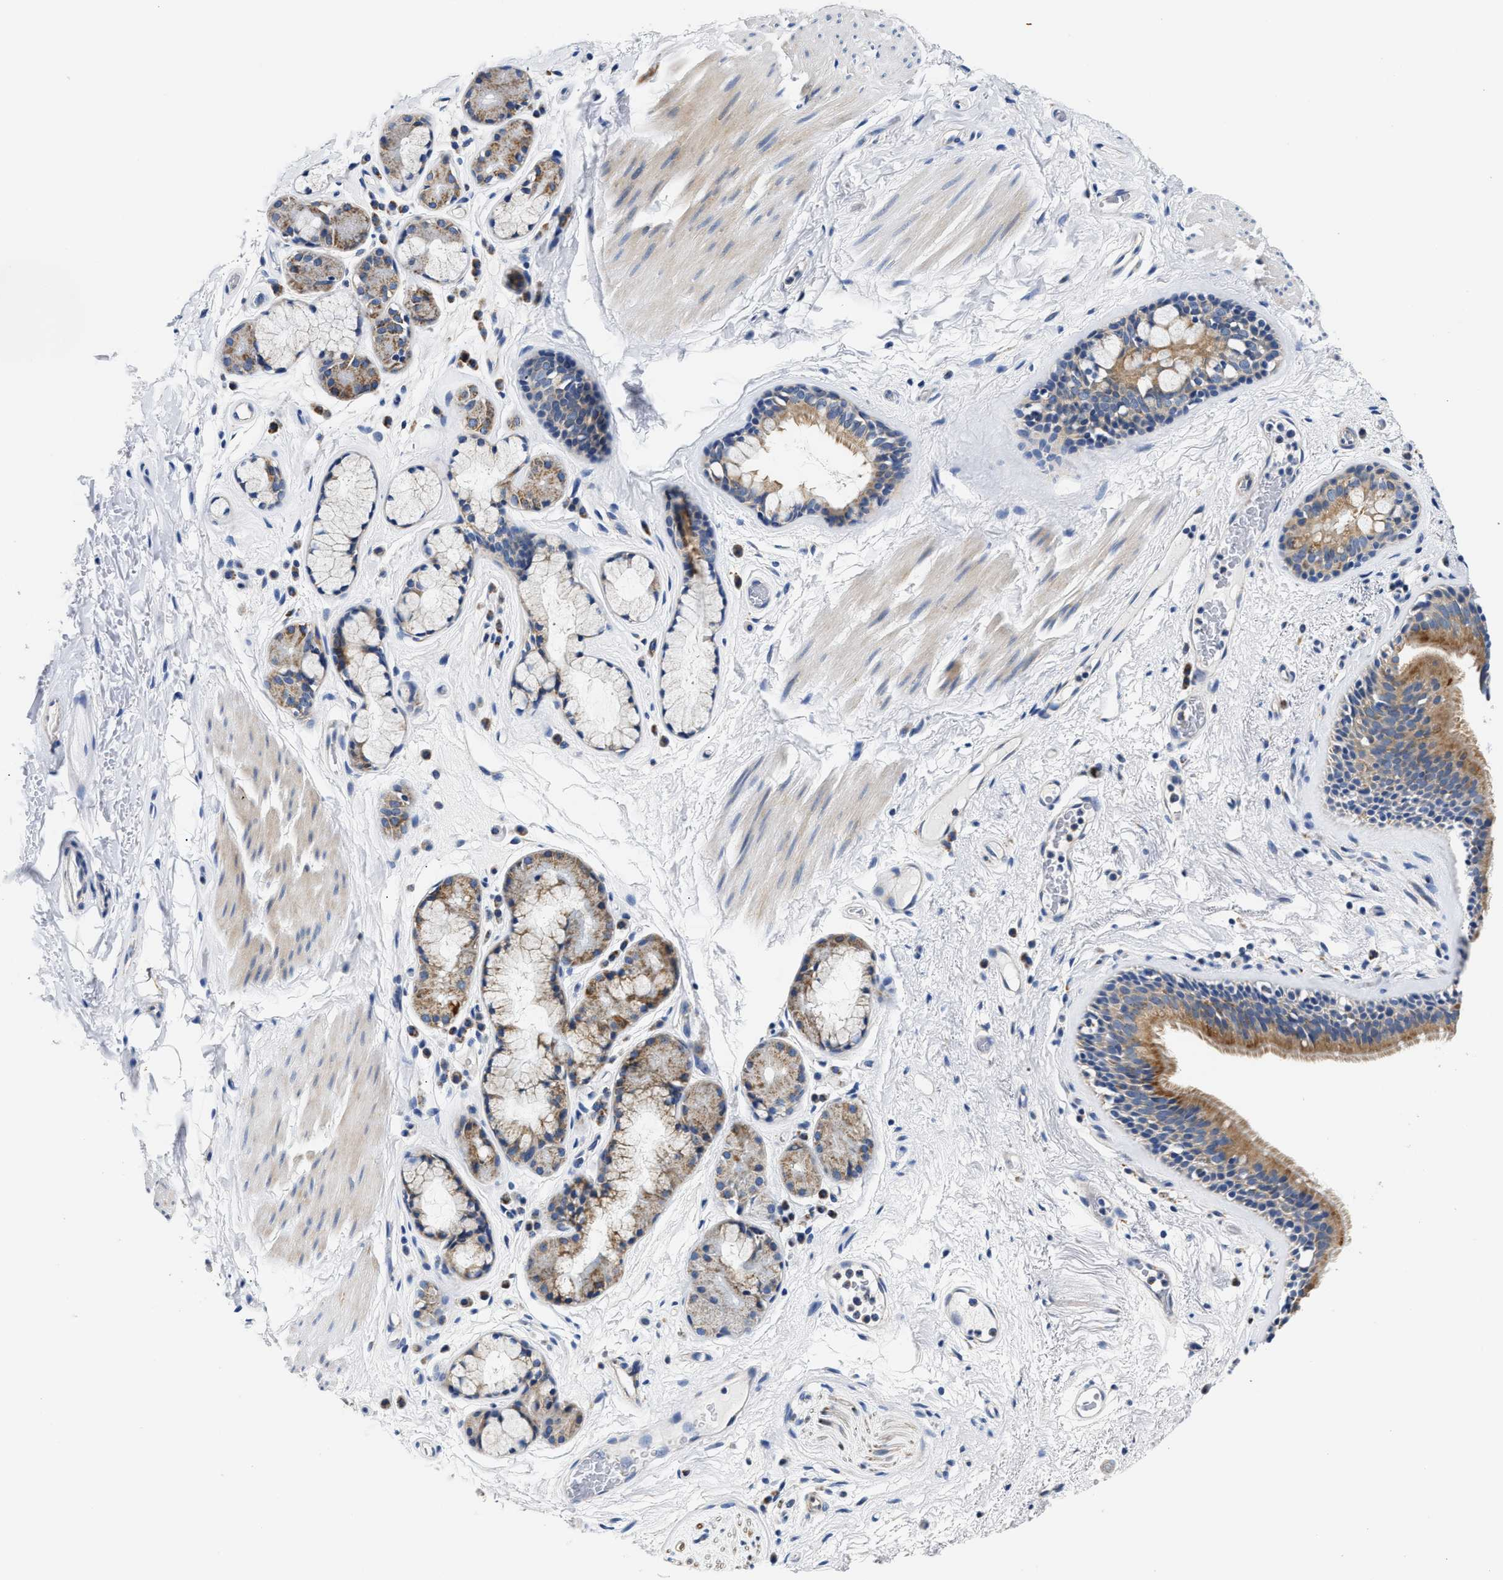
{"staining": {"intensity": "moderate", "quantity": "25%-75%", "location": "cytoplasmic/membranous"}, "tissue": "bronchus", "cell_type": "Respiratory epithelial cells", "image_type": "normal", "snomed": [{"axis": "morphology", "description": "Normal tissue, NOS"}, {"axis": "topography", "description": "Cartilage tissue"}], "caption": "Protein staining by immunohistochemistry (IHC) exhibits moderate cytoplasmic/membranous positivity in about 25%-75% of respiratory epithelial cells in normal bronchus.", "gene": "ACADVL", "patient": {"sex": "female", "age": 63}}